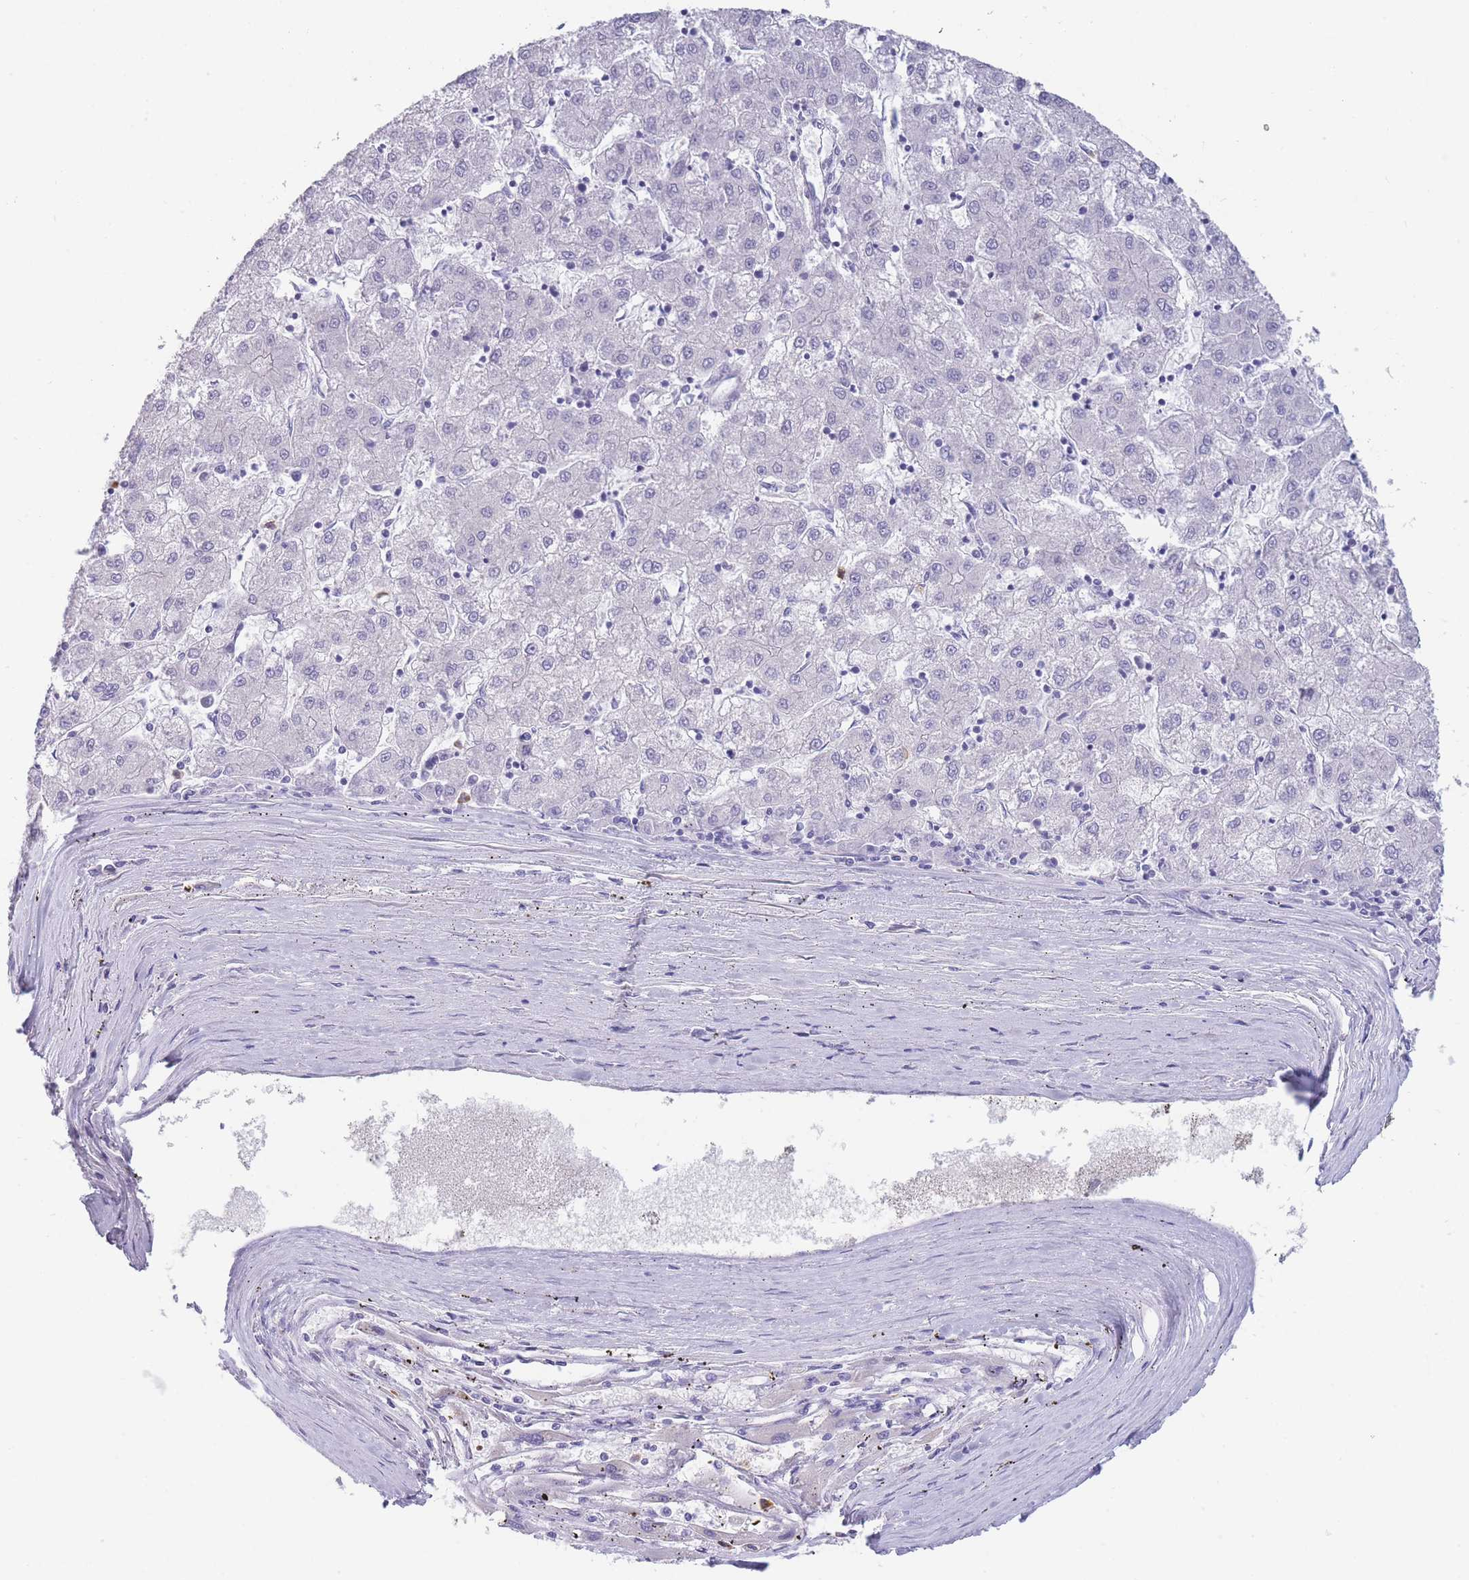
{"staining": {"intensity": "negative", "quantity": "none", "location": "none"}, "tissue": "liver cancer", "cell_type": "Tumor cells", "image_type": "cancer", "snomed": [{"axis": "morphology", "description": "Carcinoma, Hepatocellular, NOS"}, {"axis": "topography", "description": "Liver"}], "caption": "IHC histopathology image of human liver cancer (hepatocellular carcinoma) stained for a protein (brown), which displays no positivity in tumor cells.", "gene": "ZNF627", "patient": {"sex": "male", "age": 72}}